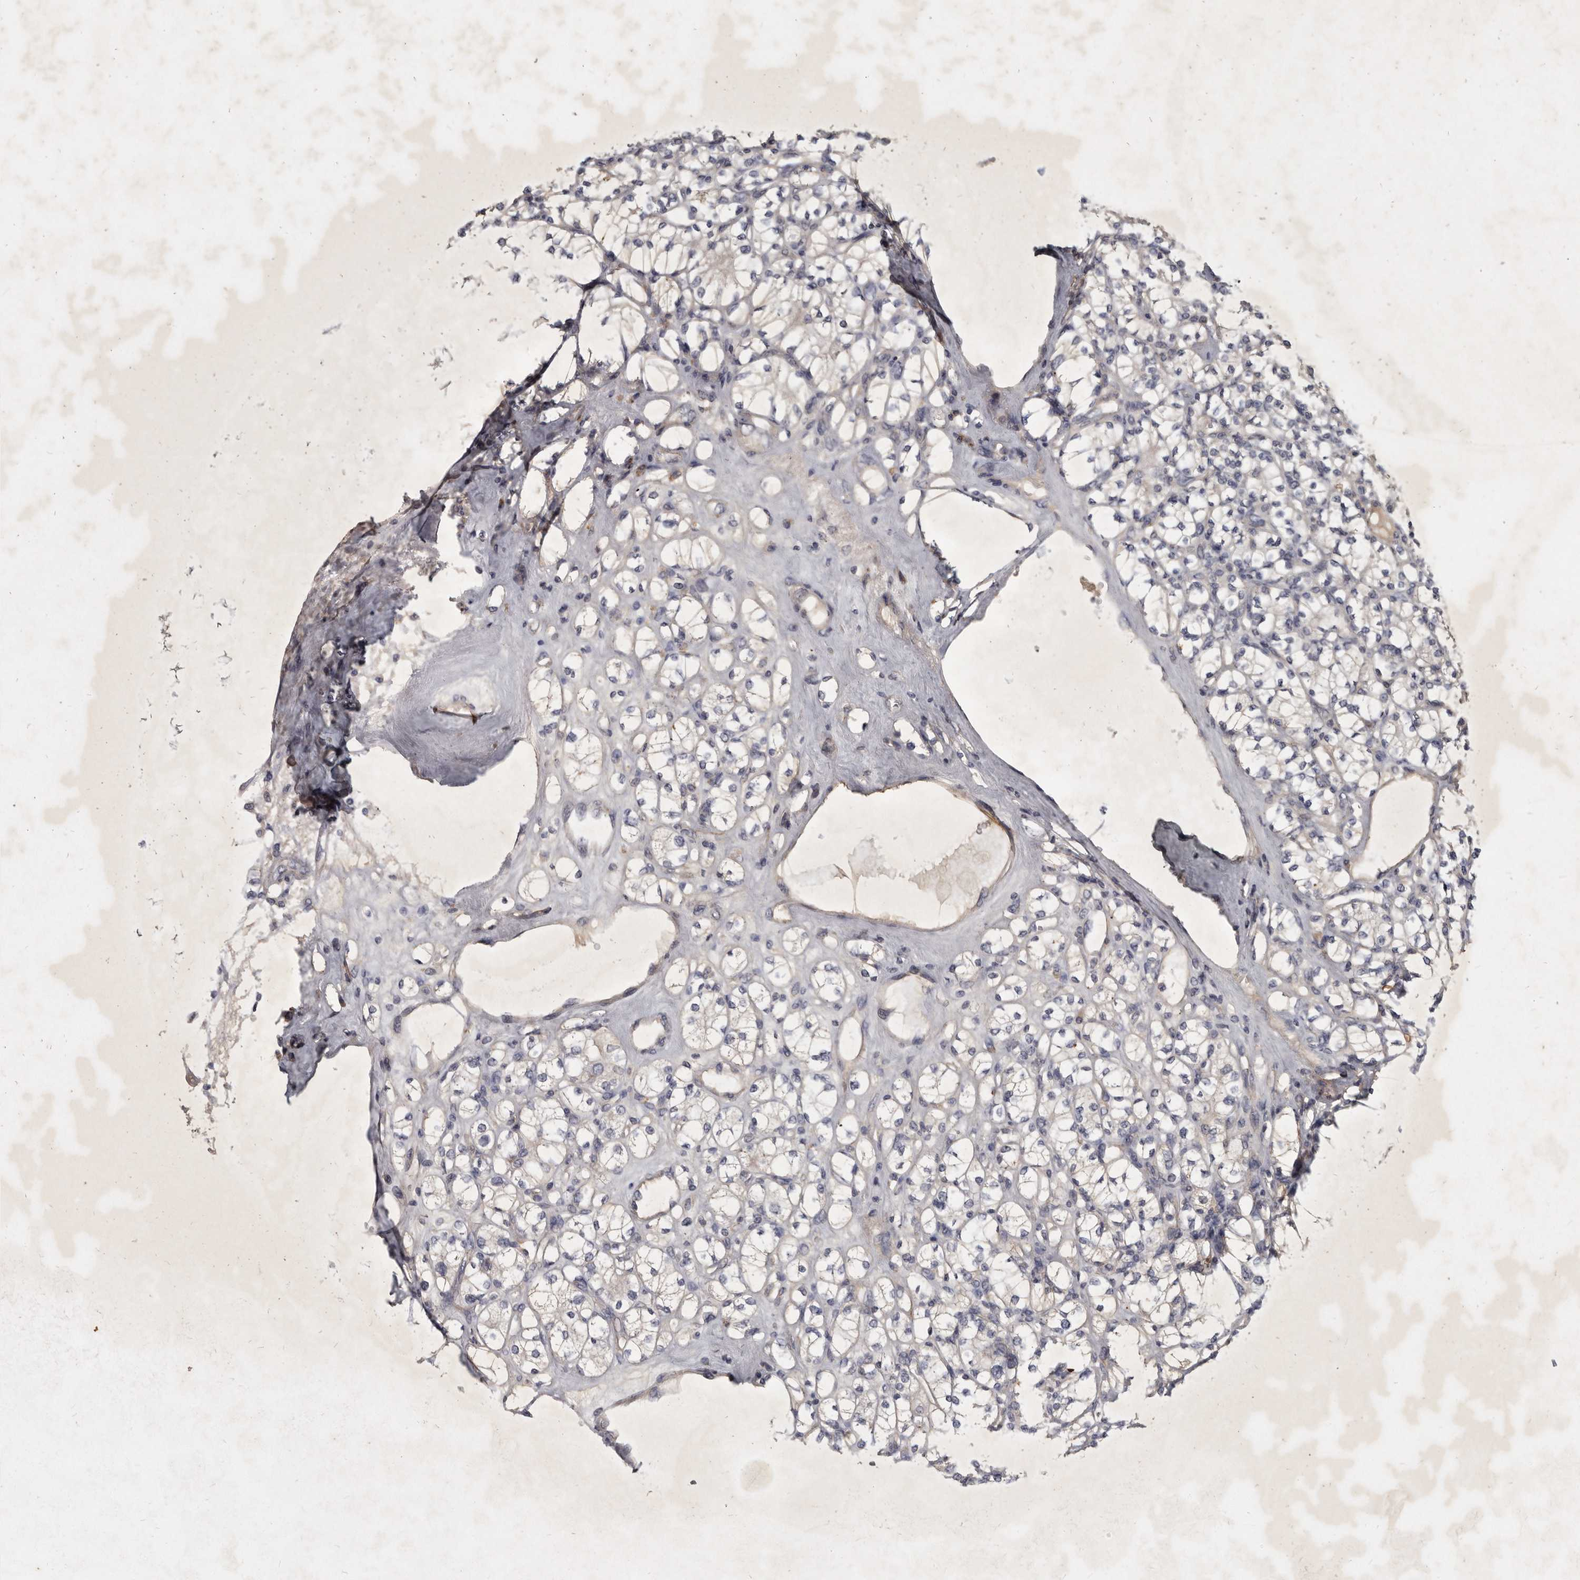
{"staining": {"intensity": "negative", "quantity": "none", "location": "none"}, "tissue": "renal cancer", "cell_type": "Tumor cells", "image_type": "cancer", "snomed": [{"axis": "morphology", "description": "Adenocarcinoma, NOS"}, {"axis": "topography", "description": "Kidney"}], "caption": "This is an immunohistochemistry (IHC) photomicrograph of renal adenocarcinoma. There is no staining in tumor cells.", "gene": "SLC22A1", "patient": {"sex": "male", "age": 77}}